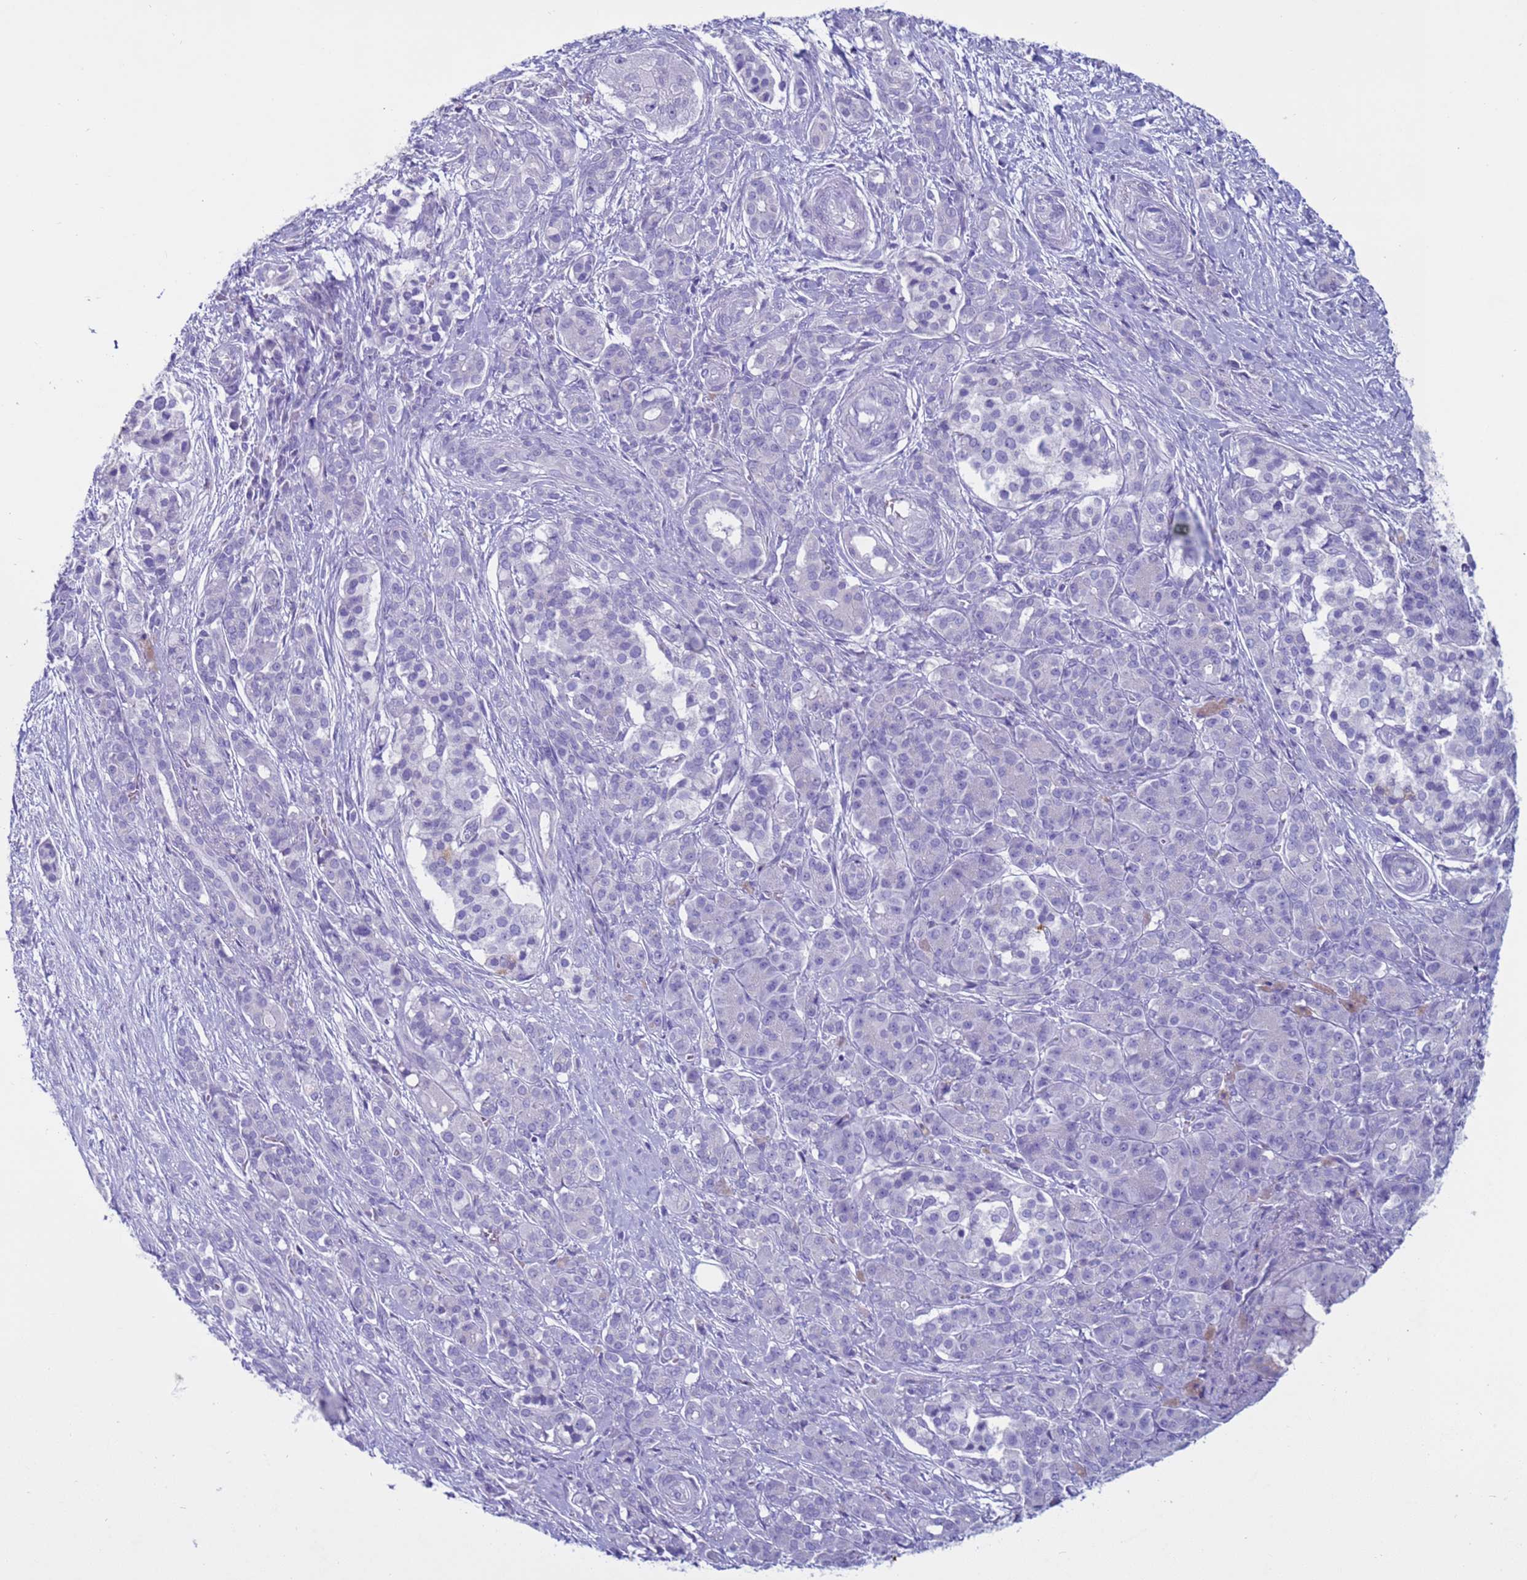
{"staining": {"intensity": "negative", "quantity": "none", "location": "none"}, "tissue": "pancreatic cancer", "cell_type": "Tumor cells", "image_type": "cancer", "snomed": [{"axis": "morphology", "description": "Adenocarcinoma, NOS"}, {"axis": "topography", "description": "Pancreas"}], "caption": "Immunohistochemical staining of human adenocarcinoma (pancreatic) exhibits no significant staining in tumor cells.", "gene": "CST4", "patient": {"sex": "male", "age": 57}}